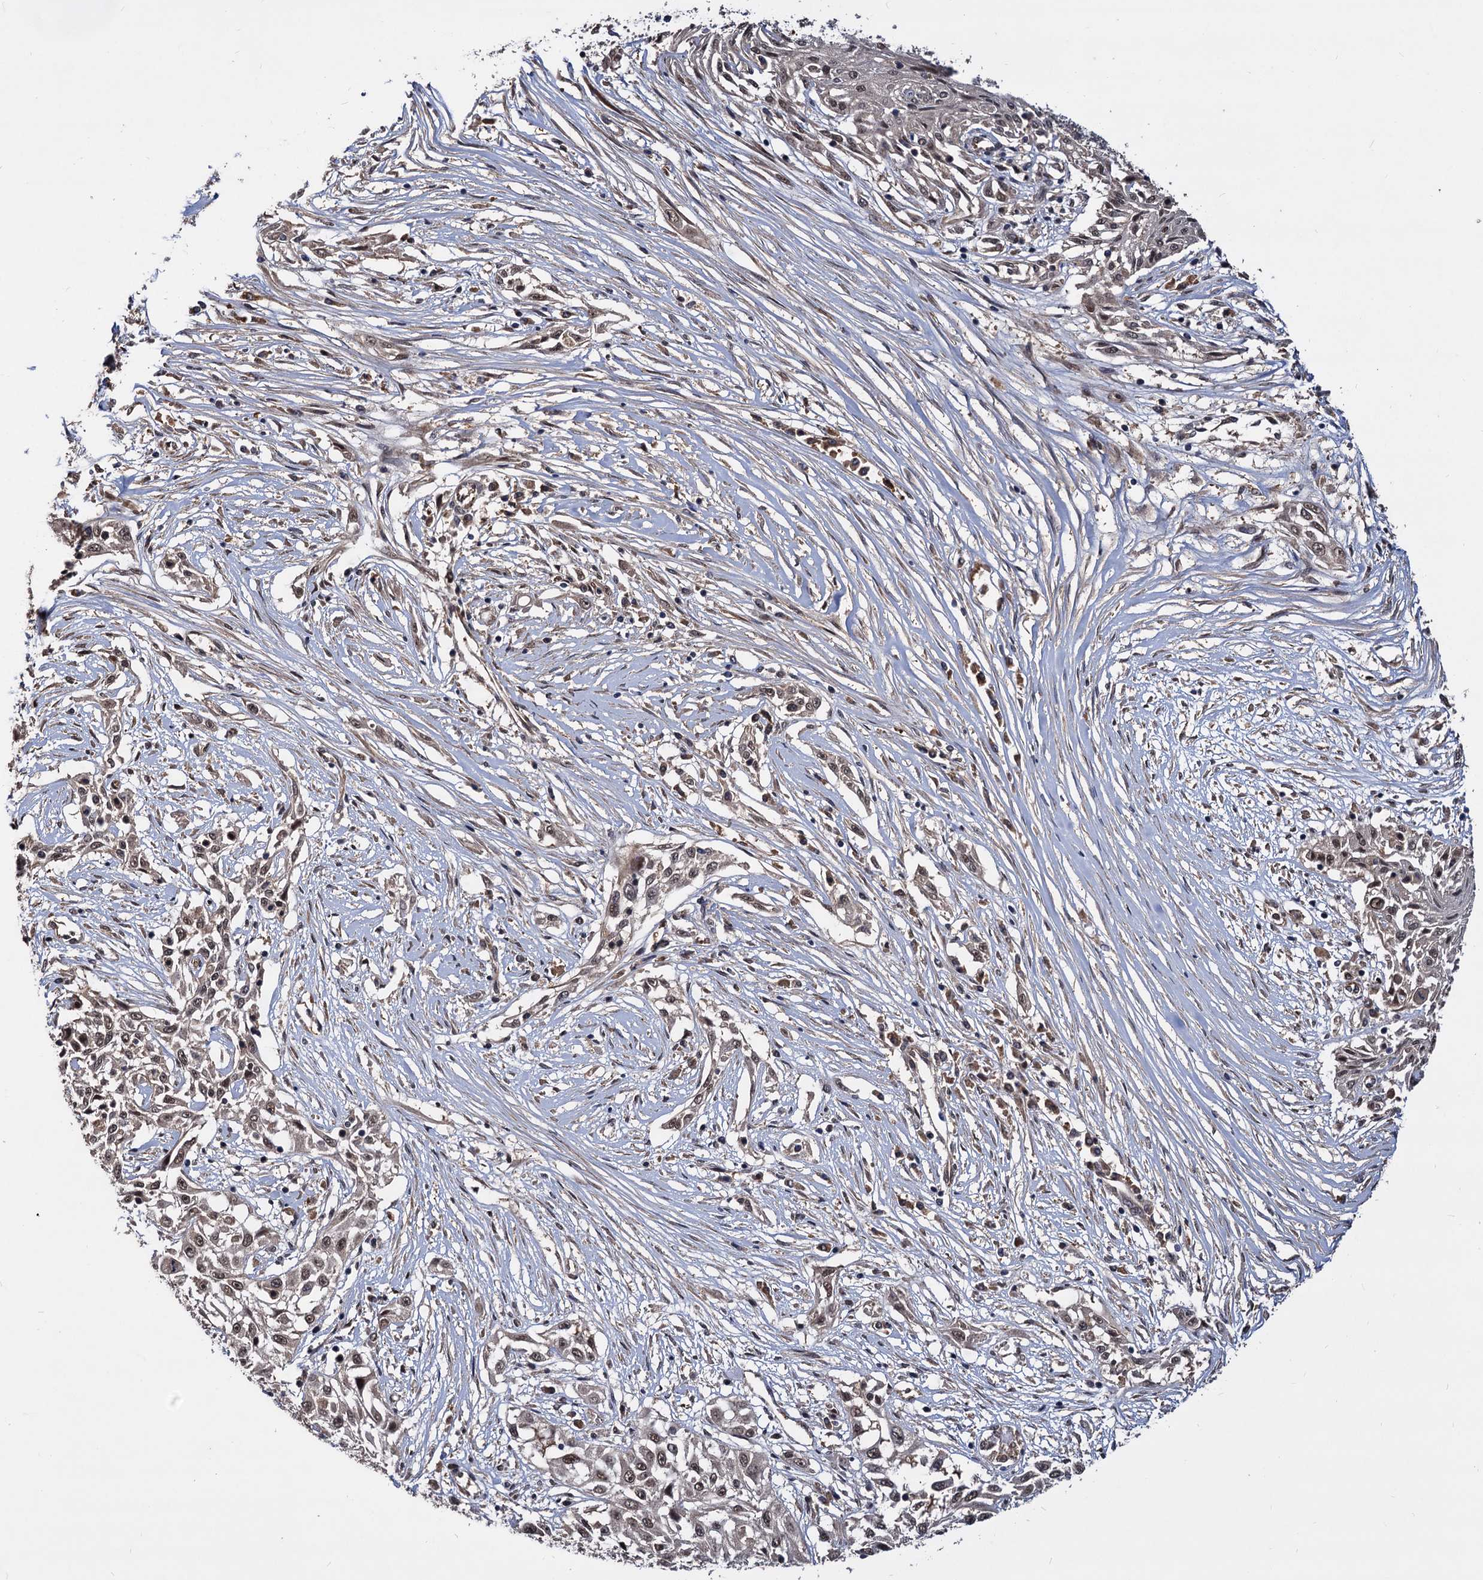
{"staining": {"intensity": "moderate", "quantity": ">75%", "location": "nuclear"}, "tissue": "skin cancer", "cell_type": "Tumor cells", "image_type": "cancer", "snomed": [{"axis": "morphology", "description": "Squamous cell carcinoma, NOS"}, {"axis": "morphology", "description": "Squamous cell carcinoma, metastatic, NOS"}, {"axis": "topography", "description": "Skin"}, {"axis": "topography", "description": "Lymph node"}], "caption": "Moderate nuclear staining for a protein is identified in about >75% of tumor cells of skin cancer (metastatic squamous cell carcinoma) using IHC.", "gene": "PSMD4", "patient": {"sex": "male", "age": 75}}